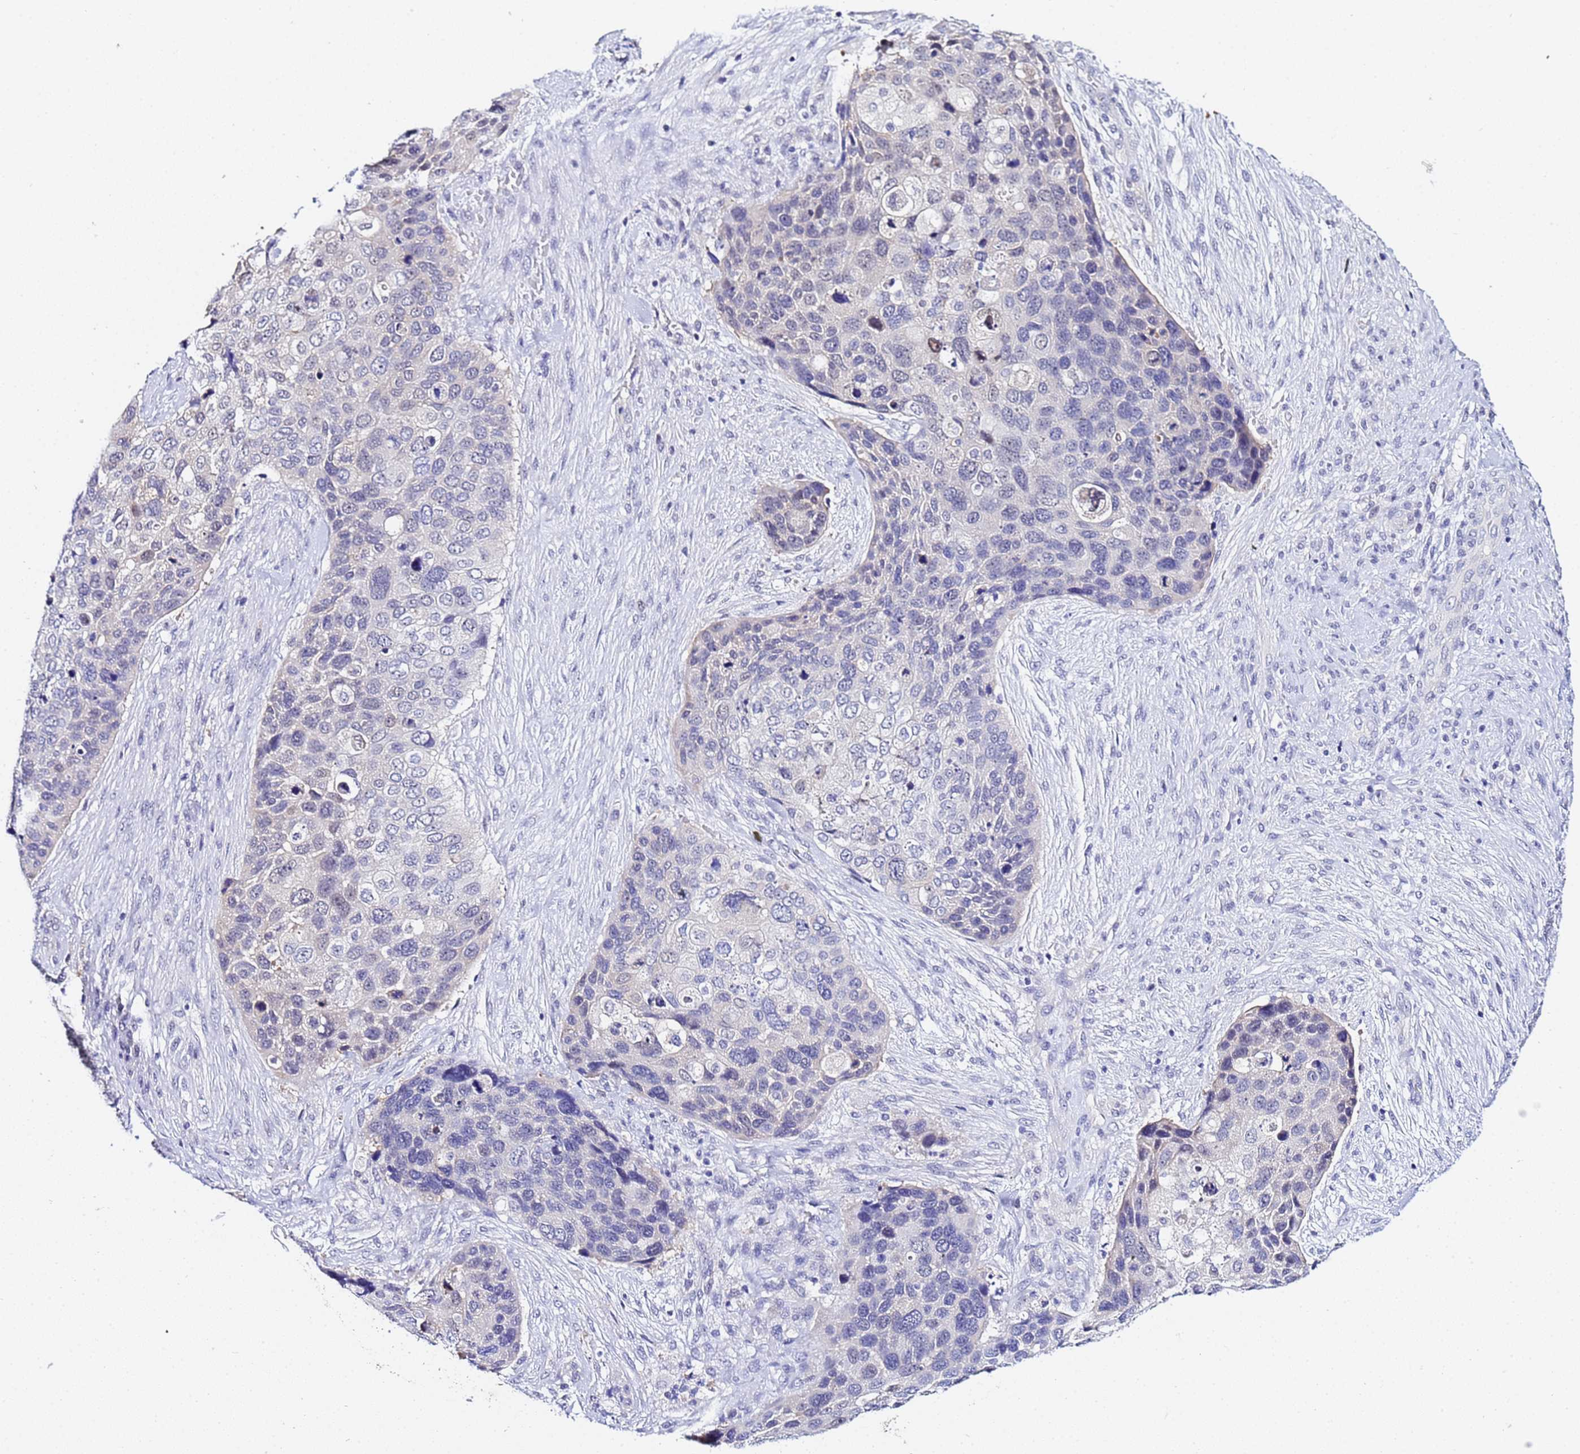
{"staining": {"intensity": "negative", "quantity": "none", "location": "none"}, "tissue": "skin cancer", "cell_type": "Tumor cells", "image_type": "cancer", "snomed": [{"axis": "morphology", "description": "Basal cell carcinoma"}, {"axis": "topography", "description": "Skin"}], "caption": "Skin basal cell carcinoma stained for a protein using immunohistochemistry displays no staining tumor cells.", "gene": "ACTL6B", "patient": {"sex": "female", "age": 74}}